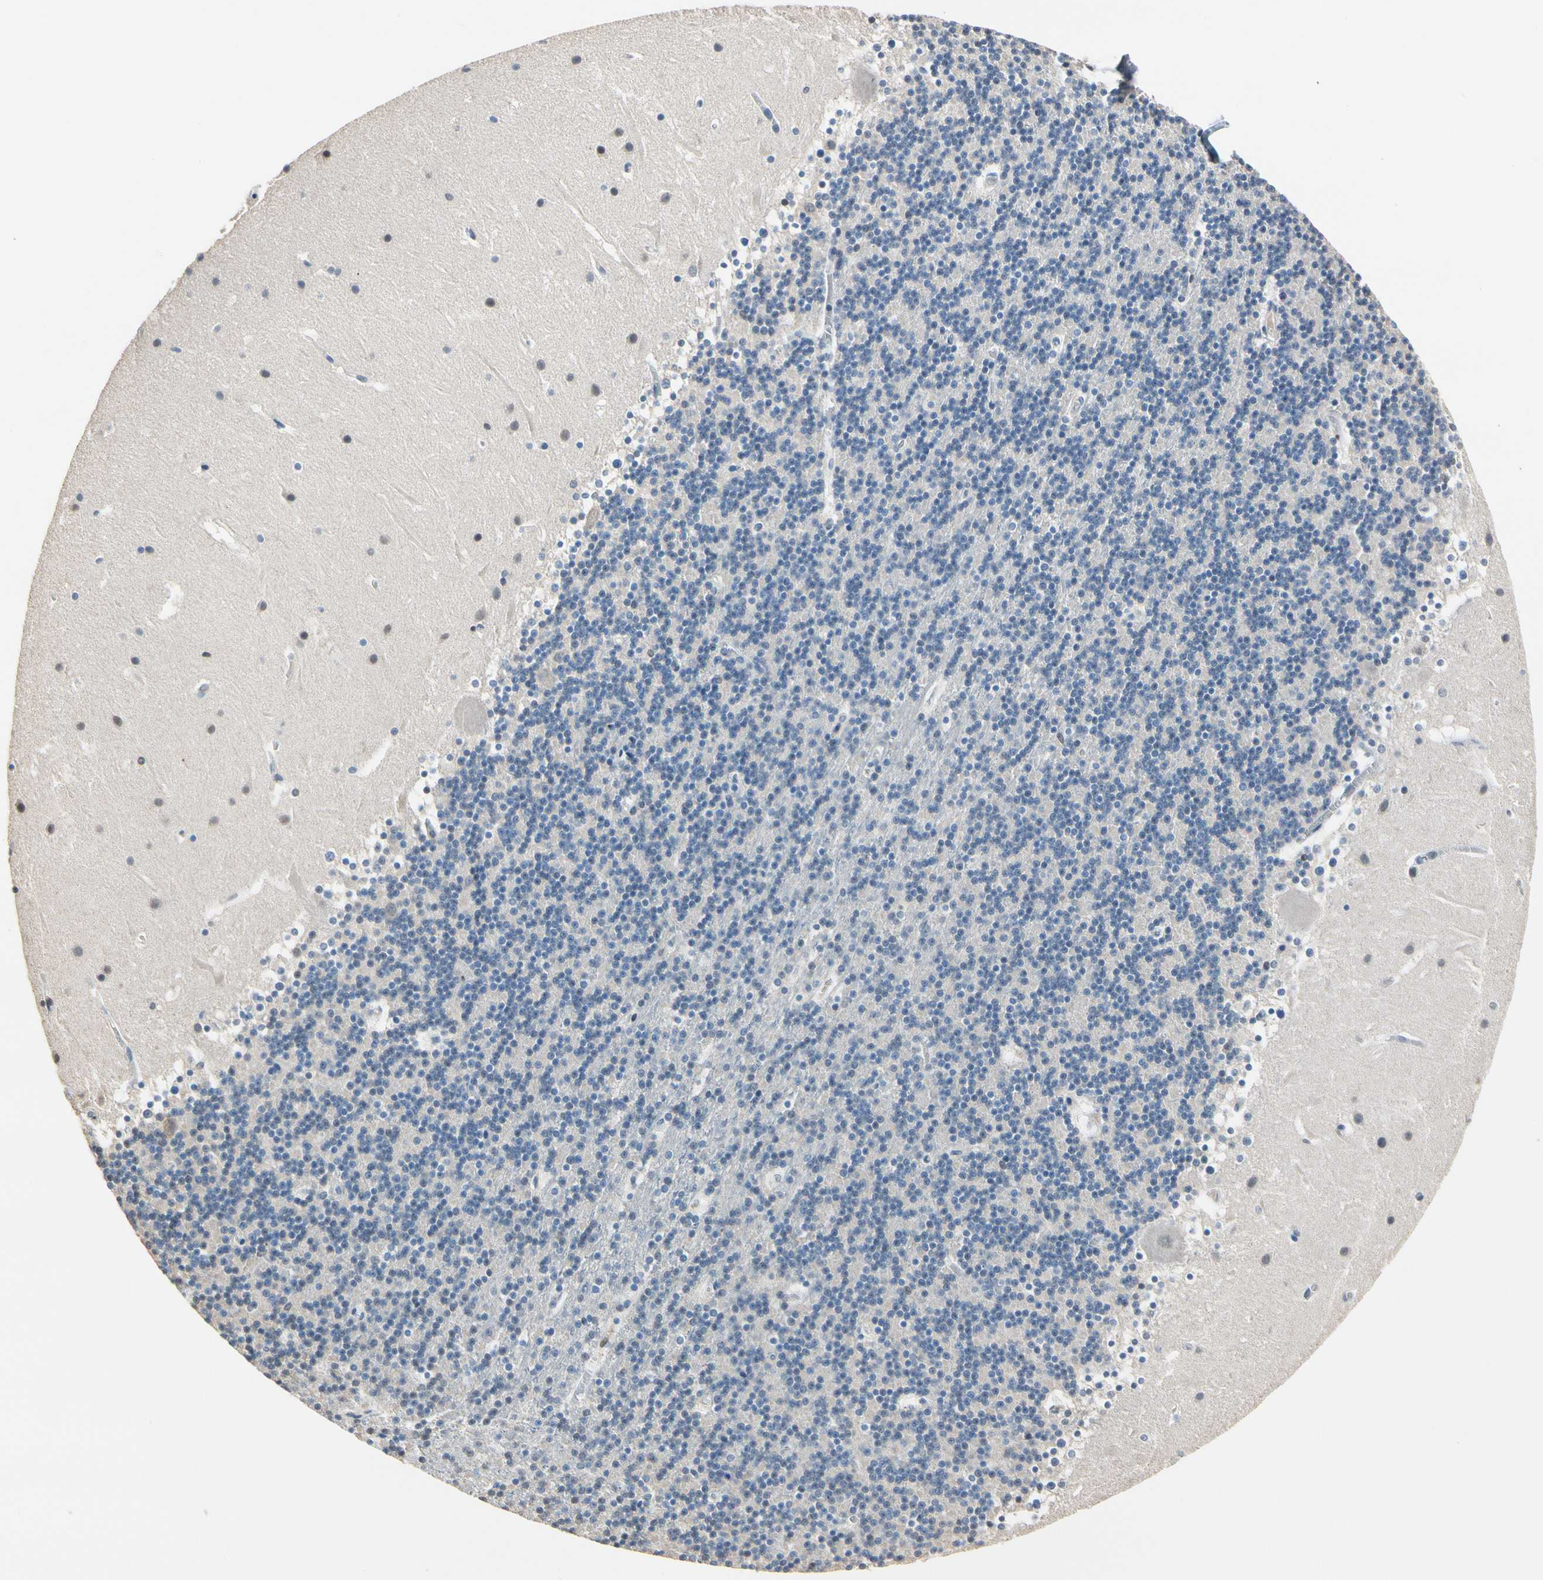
{"staining": {"intensity": "negative", "quantity": "none", "location": "none"}, "tissue": "cerebellum", "cell_type": "Cells in granular layer", "image_type": "normal", "snomed": [{"axis": "morphology", "description": "Normal tissue, NOS"}, {"axis": "topography", "description": "Cerebellum"}], "caption": "Histopathology image shows no protein positivity in cells in granular layer of unremarkable cerebellum.", "gene": "NFATC2", "patient": {"sex": "male", "age": 45}}